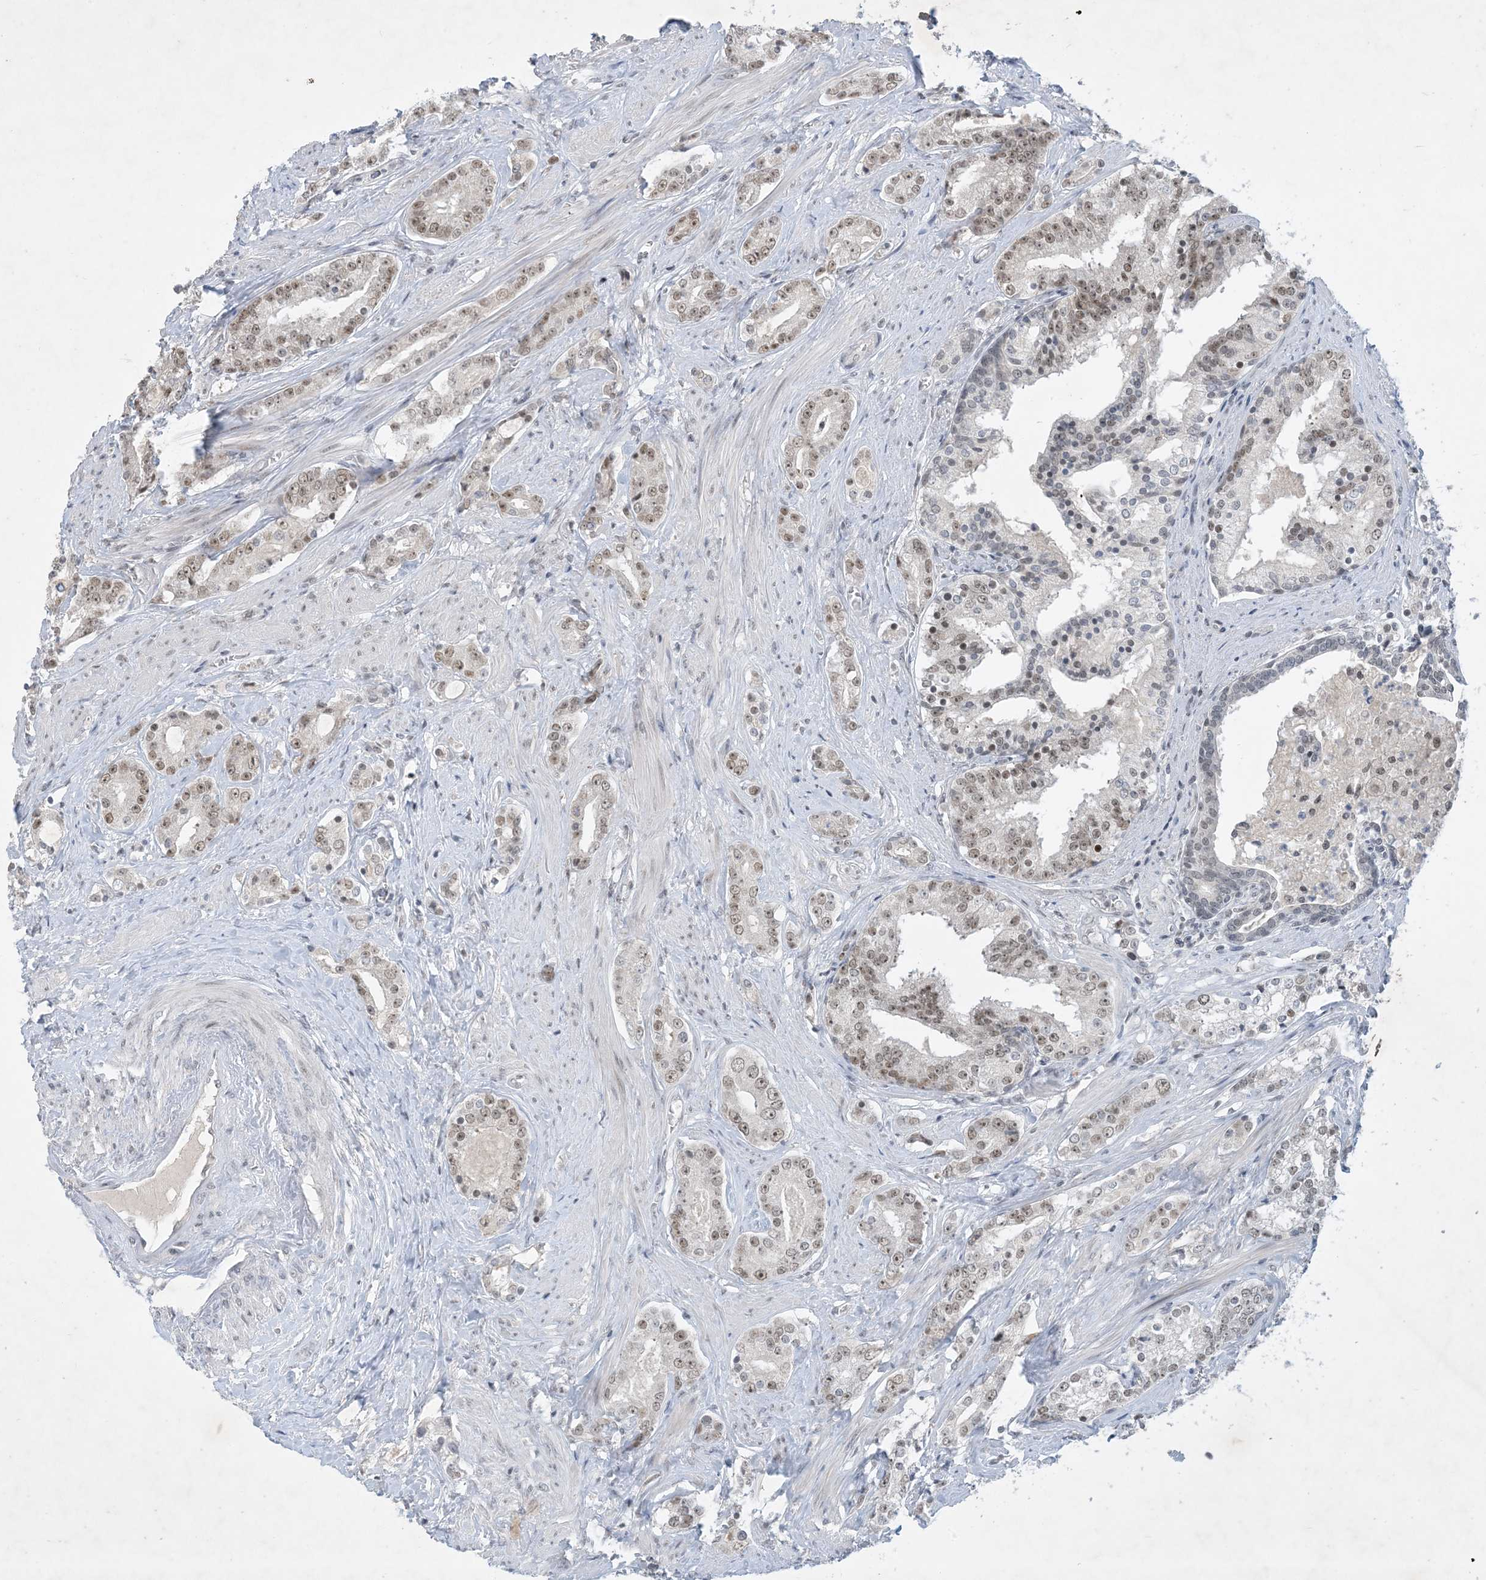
{"staining": {"intensity": "weak", "quantity": ">75%", "location": "nuclear"}, "tissue": "prostate cancer", "cell_type": "Tumor cells", "image_type": "cancer", "snomed": [{"axis": "morphology", "description": "Adenocarcinoma, High grade"}, {"axis": "topography", "description": "Prostate"}], "caption": "Brown immunohistochemical staining in human prostate cancer reveals weak nuclear expression in approximately >75% of tumor cells.", "gene": "ZNF674", "patient": {"sex": "male", "age": 58}}